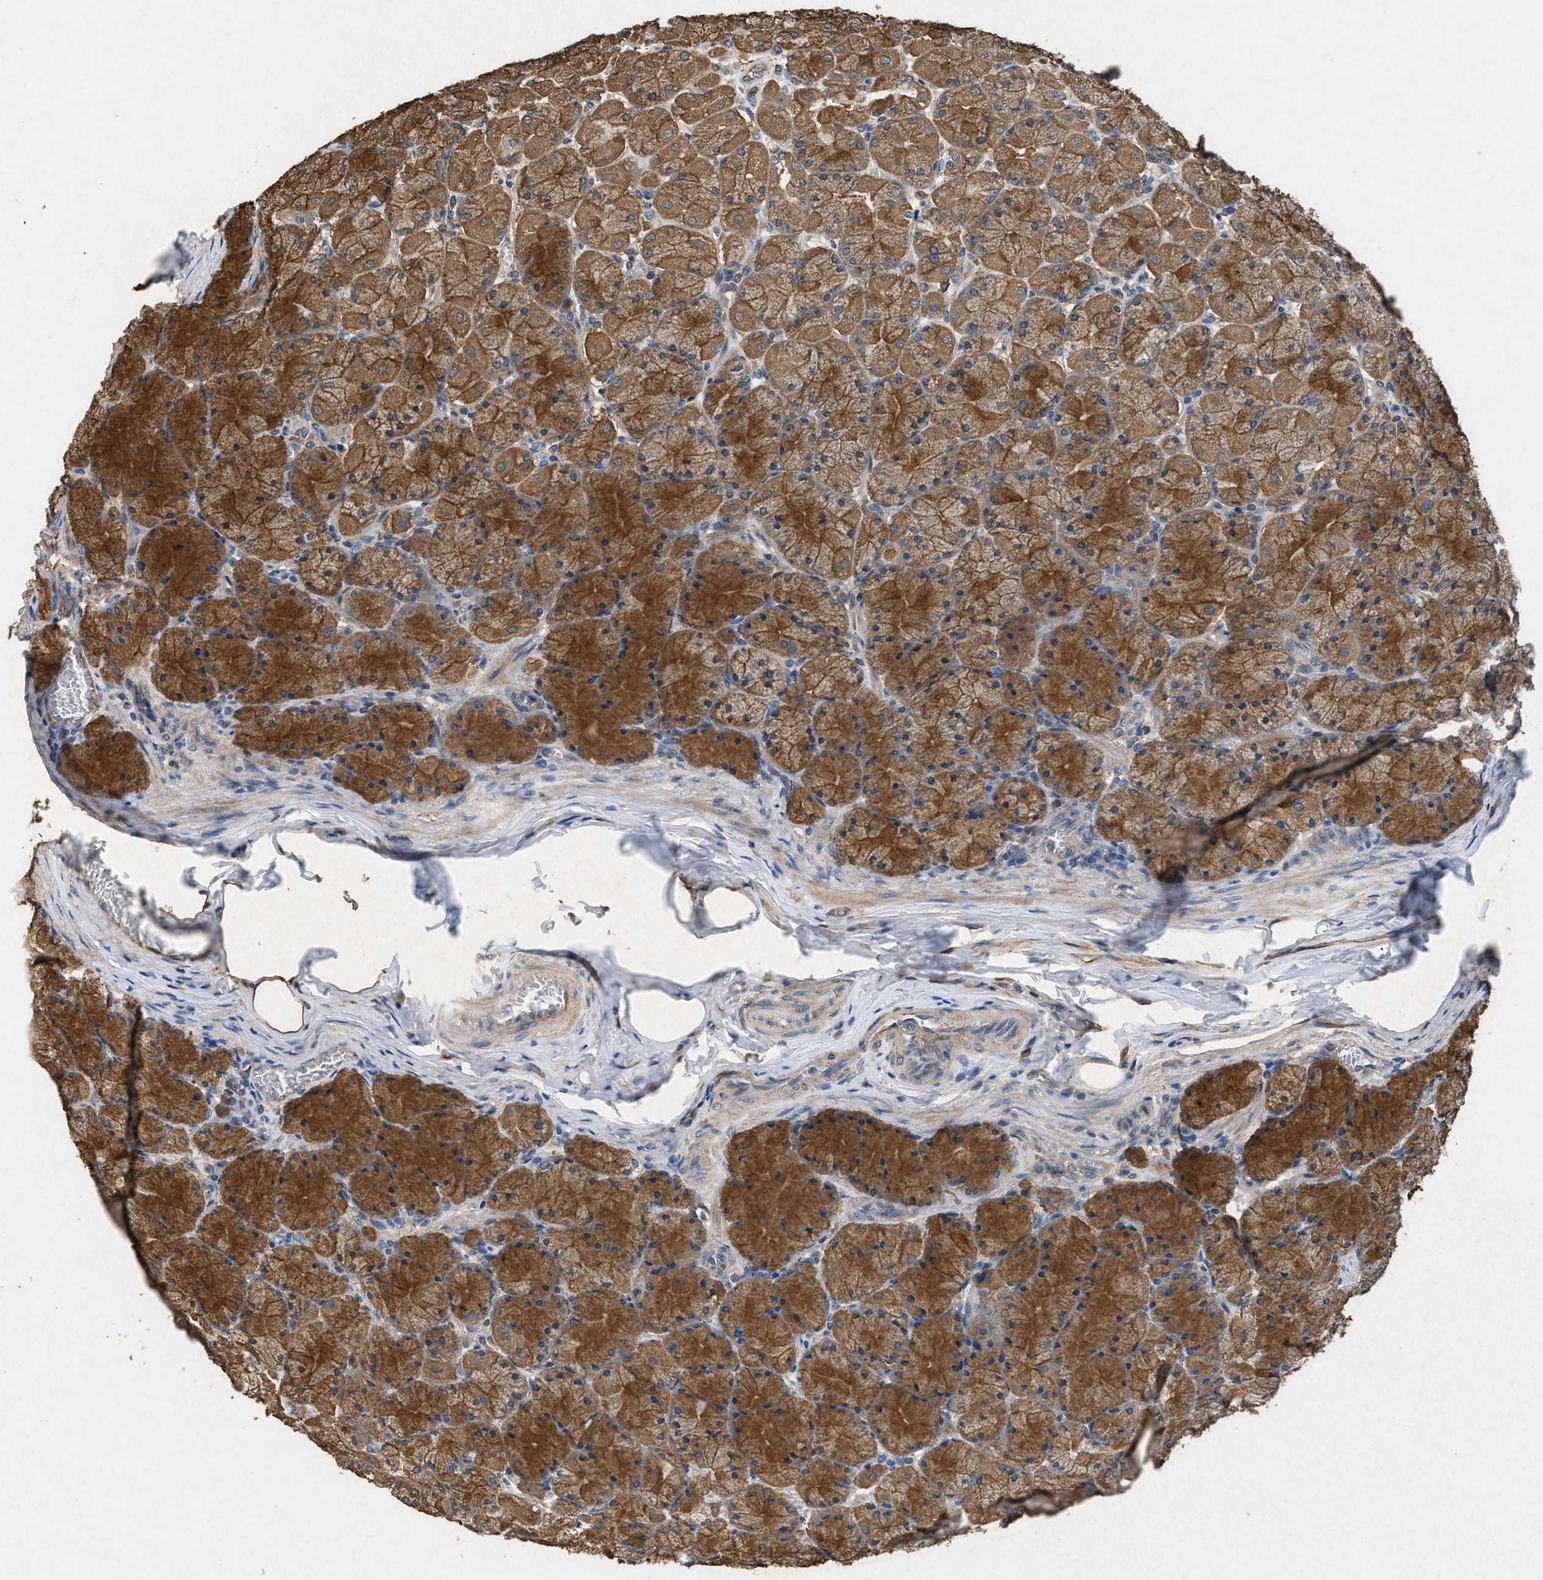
{"staining": {"intensity": "moderate", "quantity": ">75%", "location": "cytoplasmic/membranous"}, "tissue": "stomach", "cell_type": "Glandular cells", "image_type": "normal", "snomed": [{"axis": "morphology", "description": "Normal tissue, NOS"}, {"axis": "topography", "description": "Stomach, upper"}], "caption": "Immunohistochemistry histopathology image of benign stomach: stomach stained using IHC demonstrates medium levels of moderate protein expression localized specifically in the cytoplasmic/membranous of glandular cells, appearing as a cytoplasmic/membranous brown color.", "gene": "CDK15", "patient": {"sex": "female", "age": 56}}